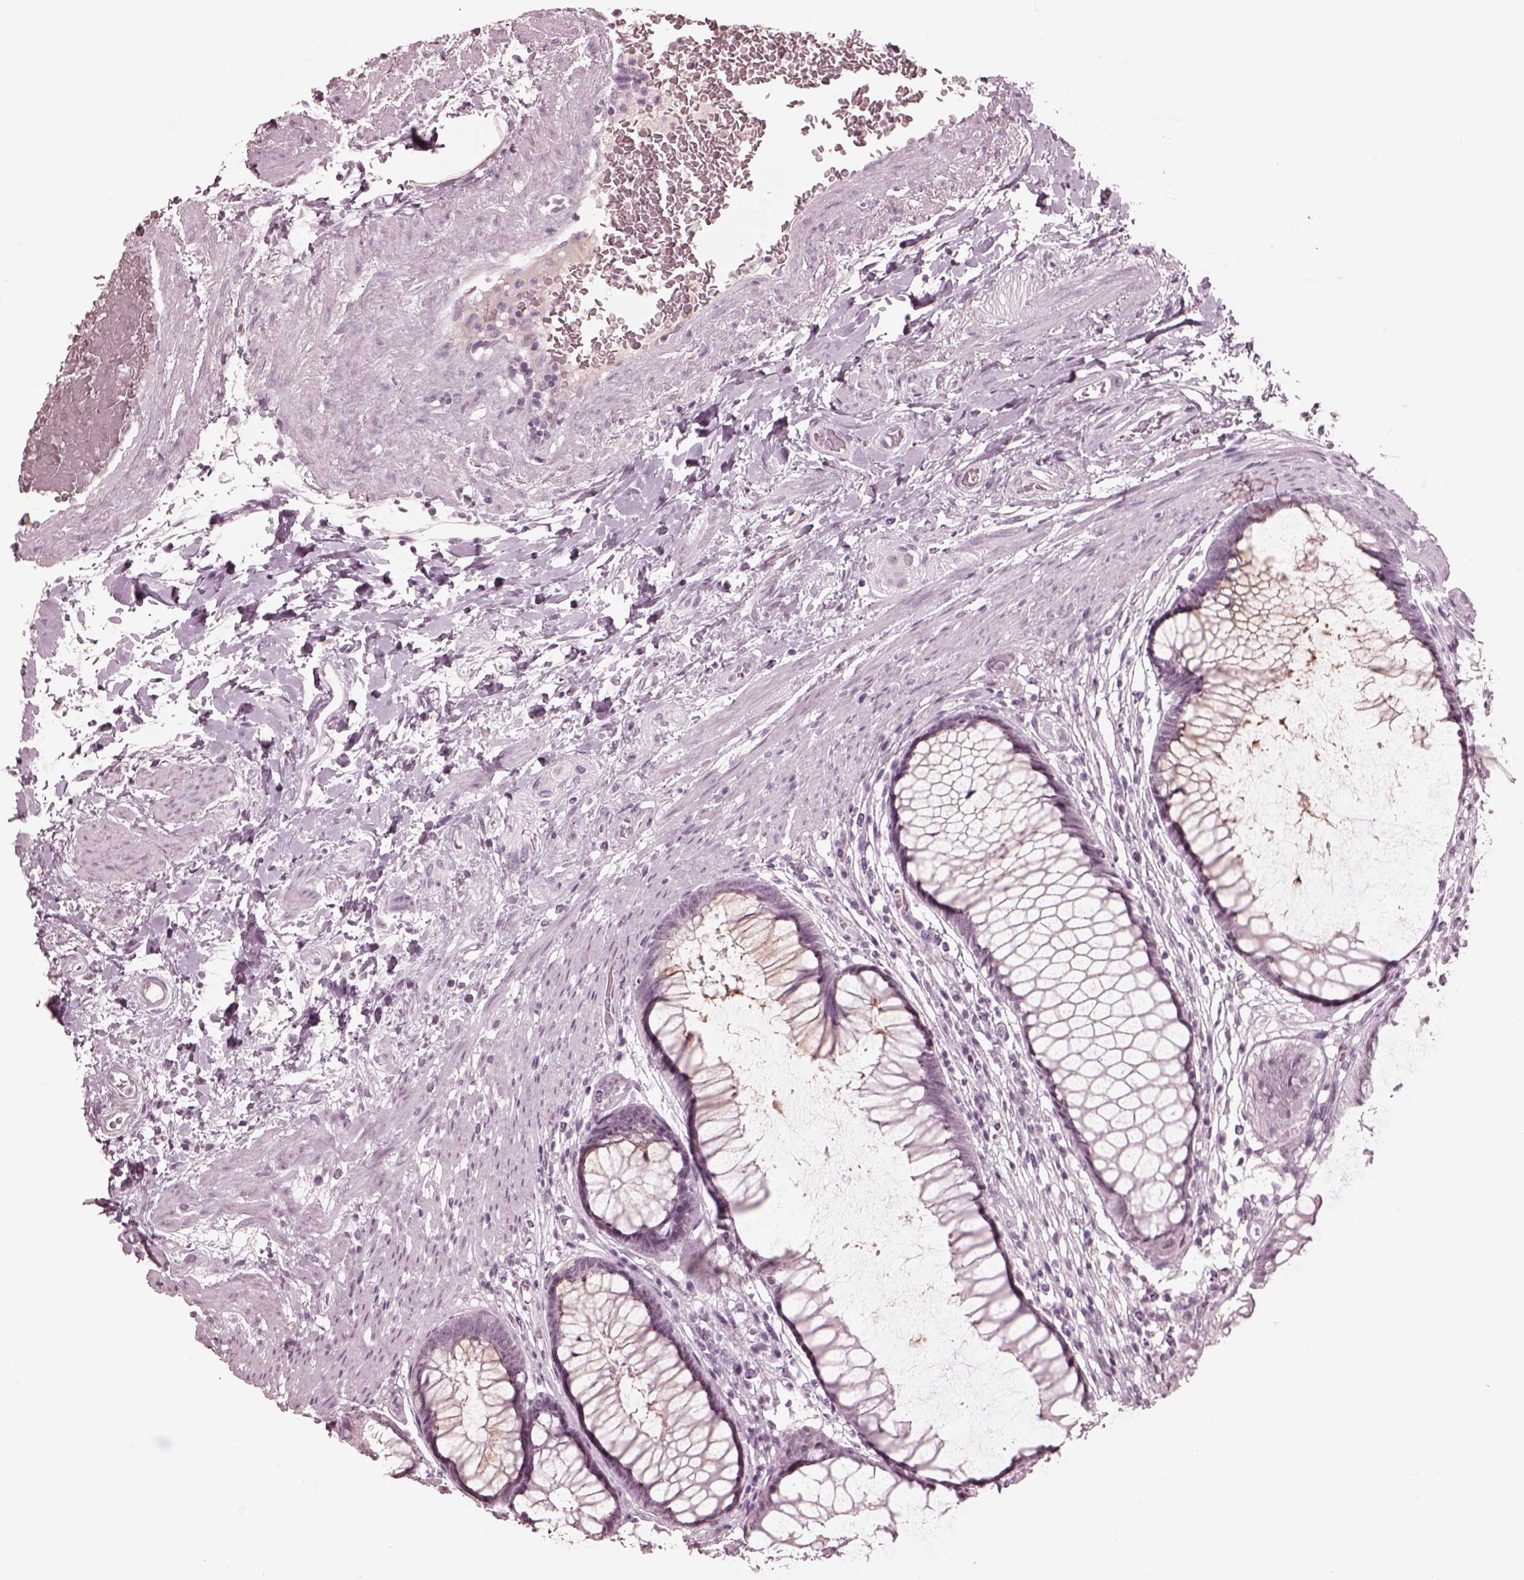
{"staining": {"intensity": "negative", "quantity": "none", "location": "none"}, "tissue": "rectum", "cell_type": "Glandular cells", "image_type": "normal", "snomed": [{"axis": "morphology", "description": "Normal tissue, NOS"}, {"axis": "topography", "description": "Smooth muscle"}, {"axis": "topography", "description": "Rectum"}], "caption": "Histopathology image shows no protein staining in glandular cells of normal rectum. (DAB IHC with hematoxylin counter stain).", "gene": "GARIN4", "patient": {"sex": "male", "age": 53}}